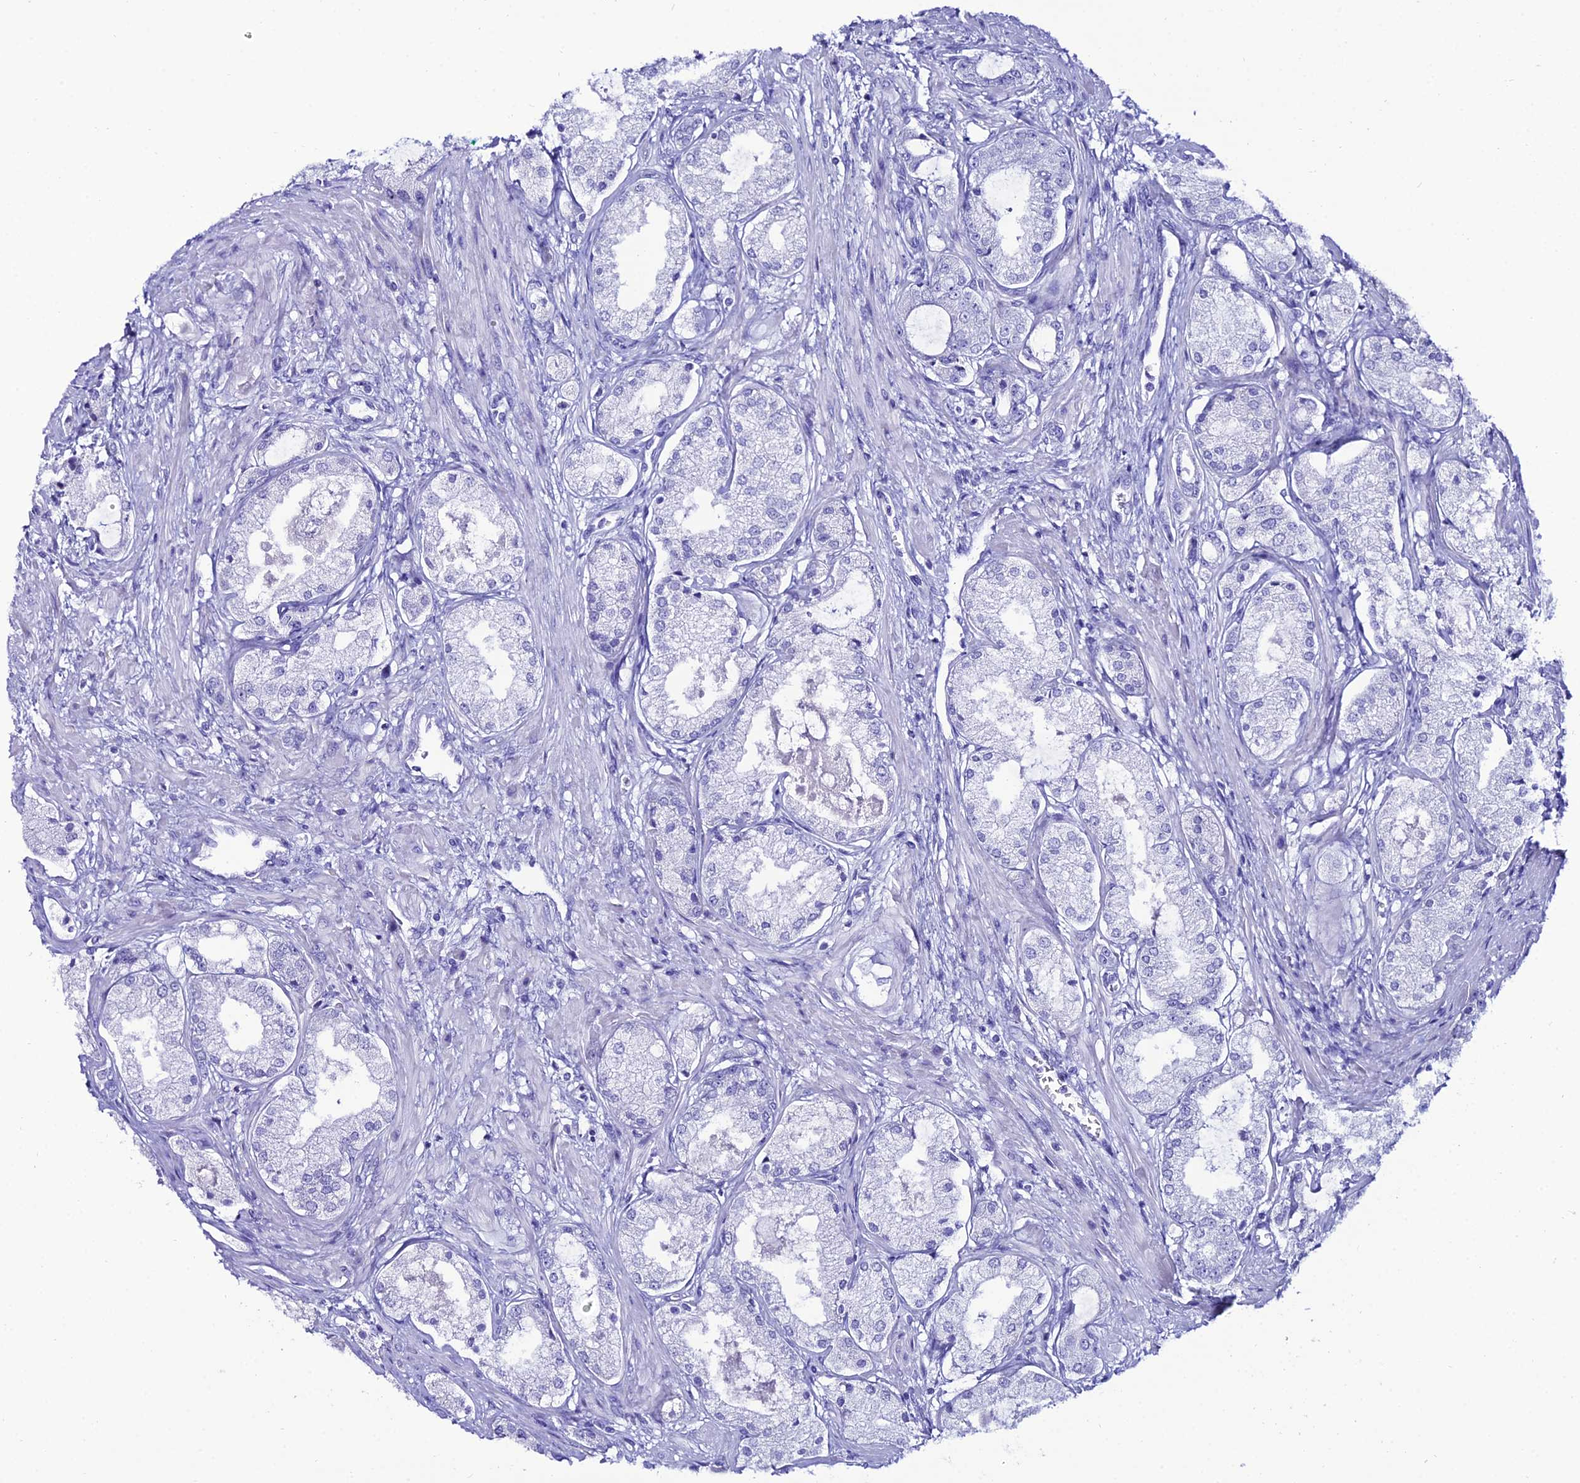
{"staining": {"intensity": "negative", "quantity": "none", "location": "none"}, "tissue": "prostate cancer", "cell_type": "Tumor cells", "image_type": "cancer", "snomed": [{"axis": "morphology", "description": "Adenocarcinoma, Low grade"}, {"axis": "topography", "description": "Prostate"}], "caption": "The photomicrograph reveals no significant staining in tumor cells of prostate low-grade adenocarcinoma. Brightfield microscopy of immunohistochemistry stained with DAB (brown) and hematoxylin (blue), captured at high magnification.", "gene": "OR4D5", "patient": {"sex": "male", "age": 68}}